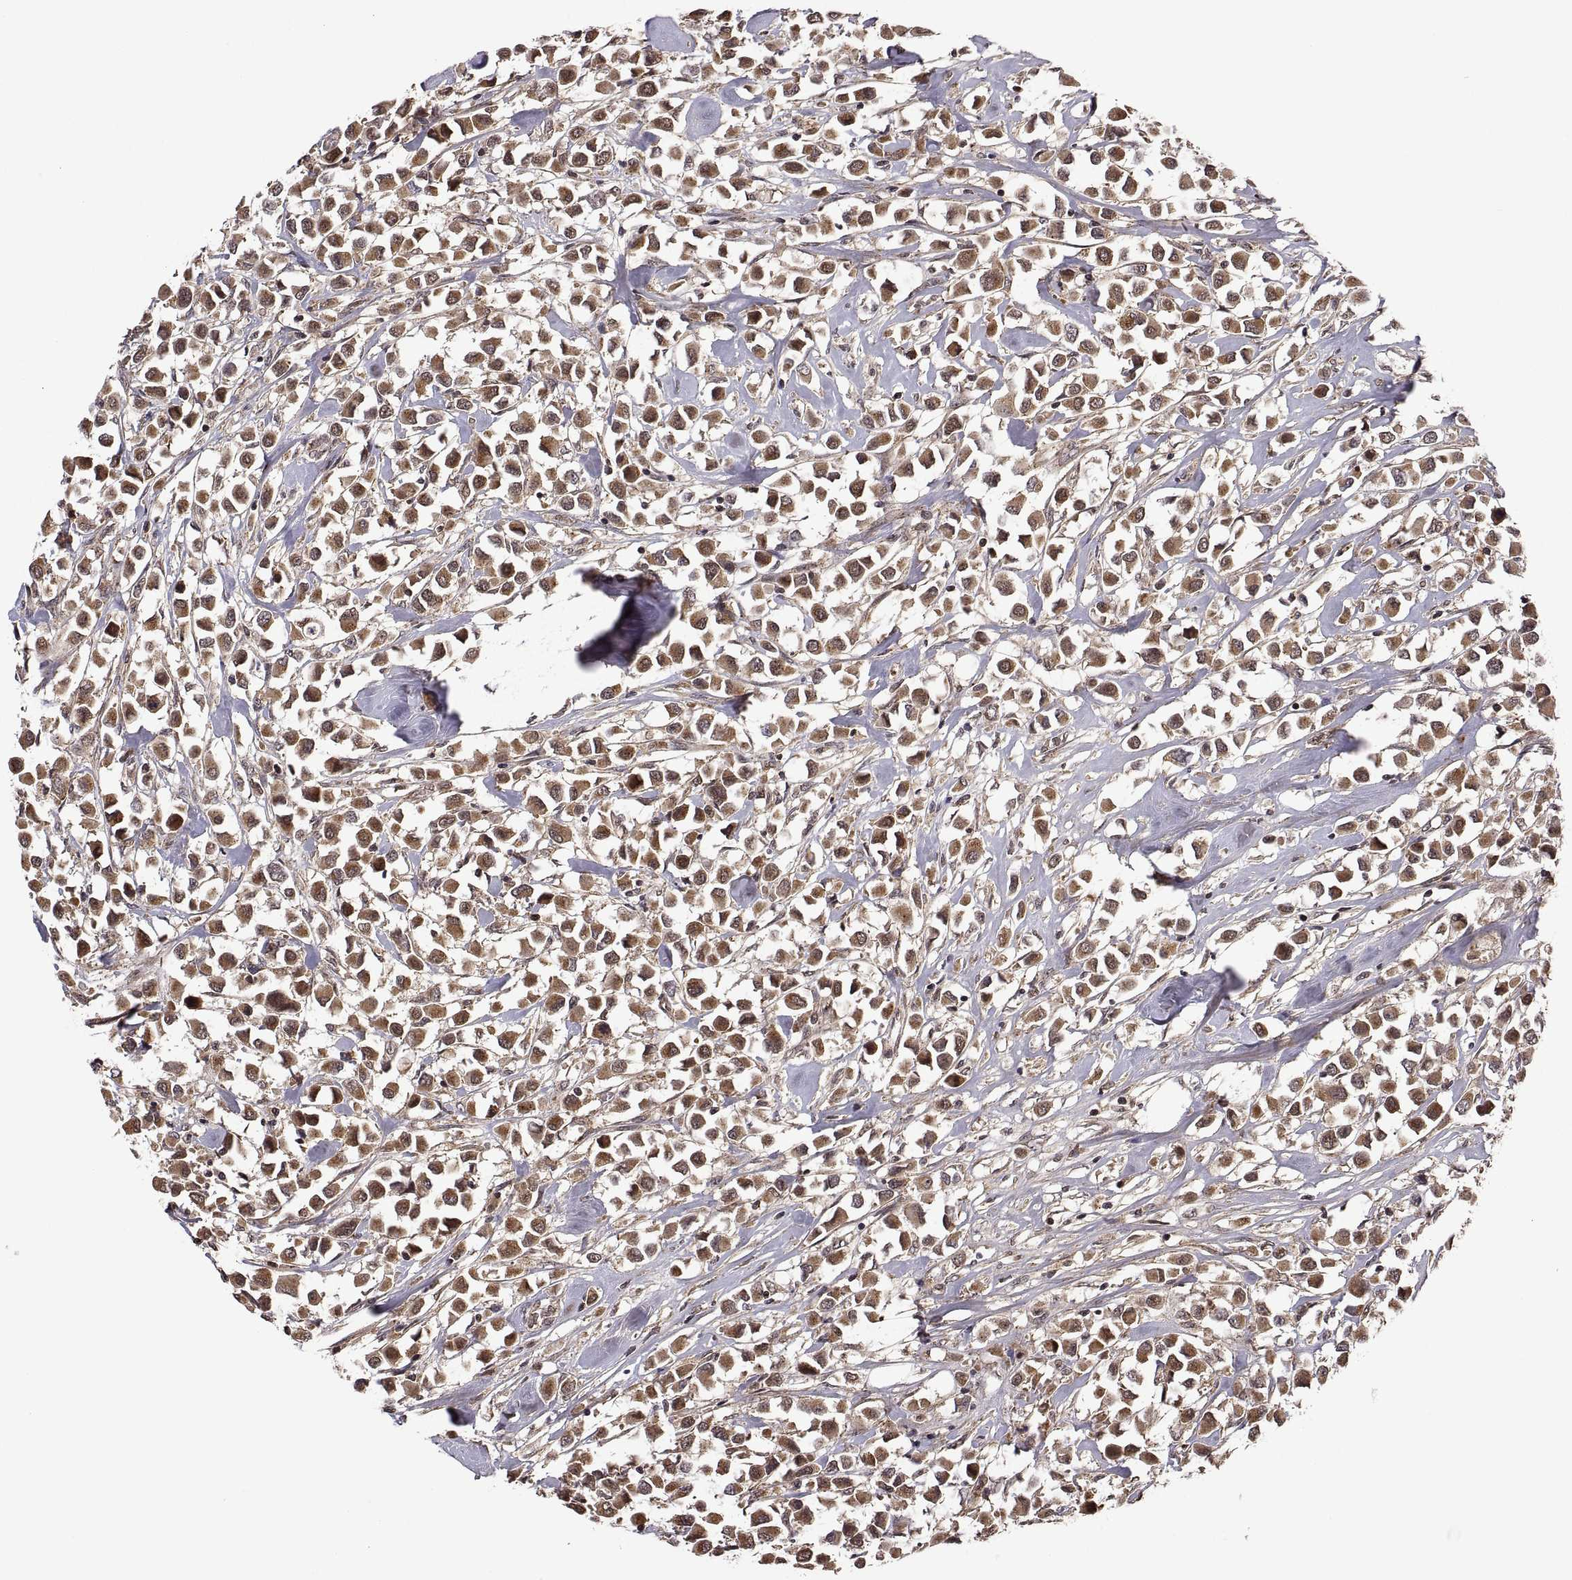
{"staining": {"intensity": "moderate", "quantity": ">75%", "location": "cytoplasmic/membranous"}, "tissue": "breast cancer", "cell_type": "Tumor cells", "image_type": "cancer", "snomed": [{"axis": "morphology", "description": "Duct carcinoma"}, {"axis": "topography", "description": "Breast"}], "caption": "Approximately >75% of tumor cells in breast intraductal carcinoma show moderate cytoplasmic/membranous protein staining as visualized by brown immunohistochemical staining.", "gene": "ZNRF2", "patient": {"sex": "female", "age": 61}}